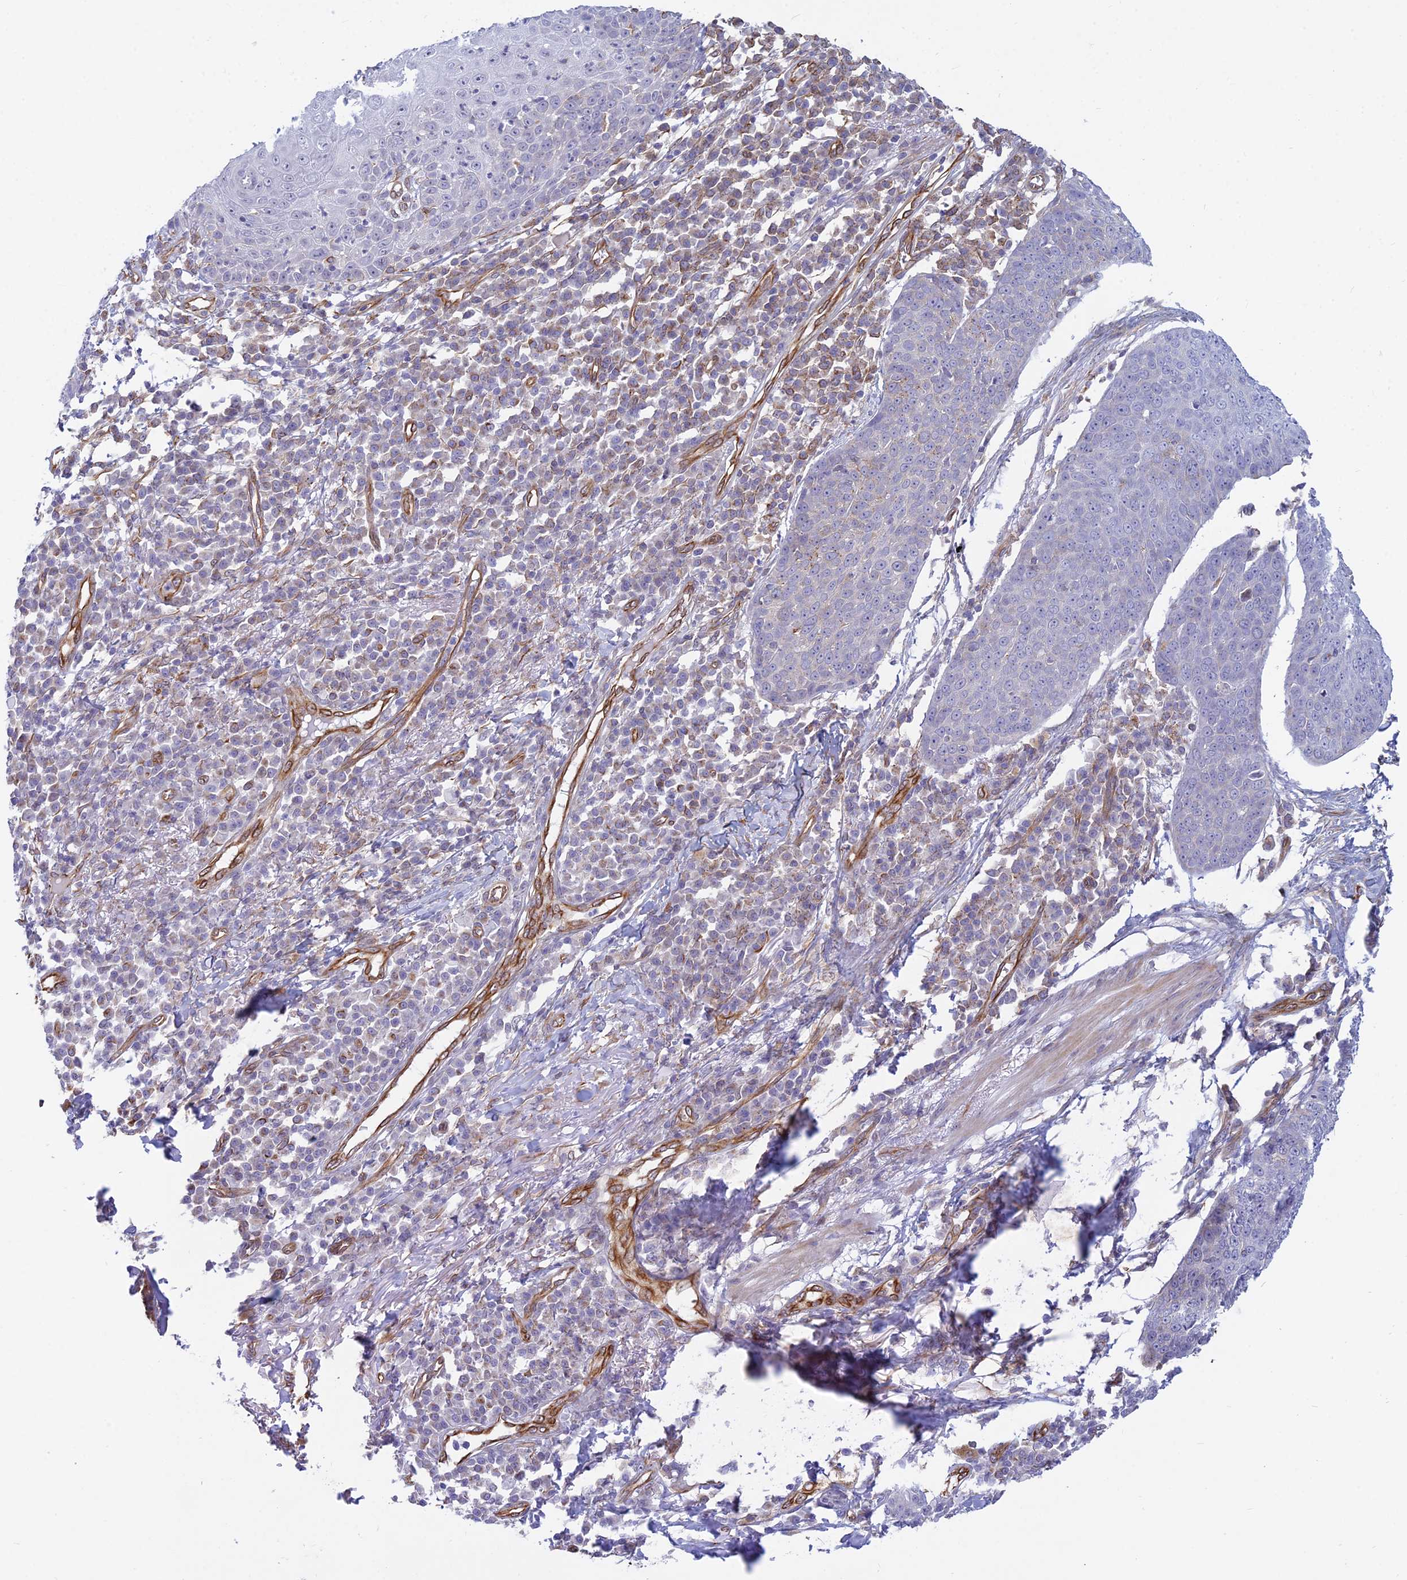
{"staining": {"intensity": "negative", "quantity": "none", "location": "none"}, "tissue": "skin cancer", "cell_type": "Tumor cells", "image_type": "cancer", "snomed": [{"axis": "morphology", "description": "Squamous cell carcinoma, NOS"}, {"axis": "topography", "description": "Skin"}], "caption": "Histopathology image shows no significant protein staining in tumor cells of skin squamous cell carcinoma.", "gene": "SAPCD2", "patient": {"sex": "male", "age": 71}}